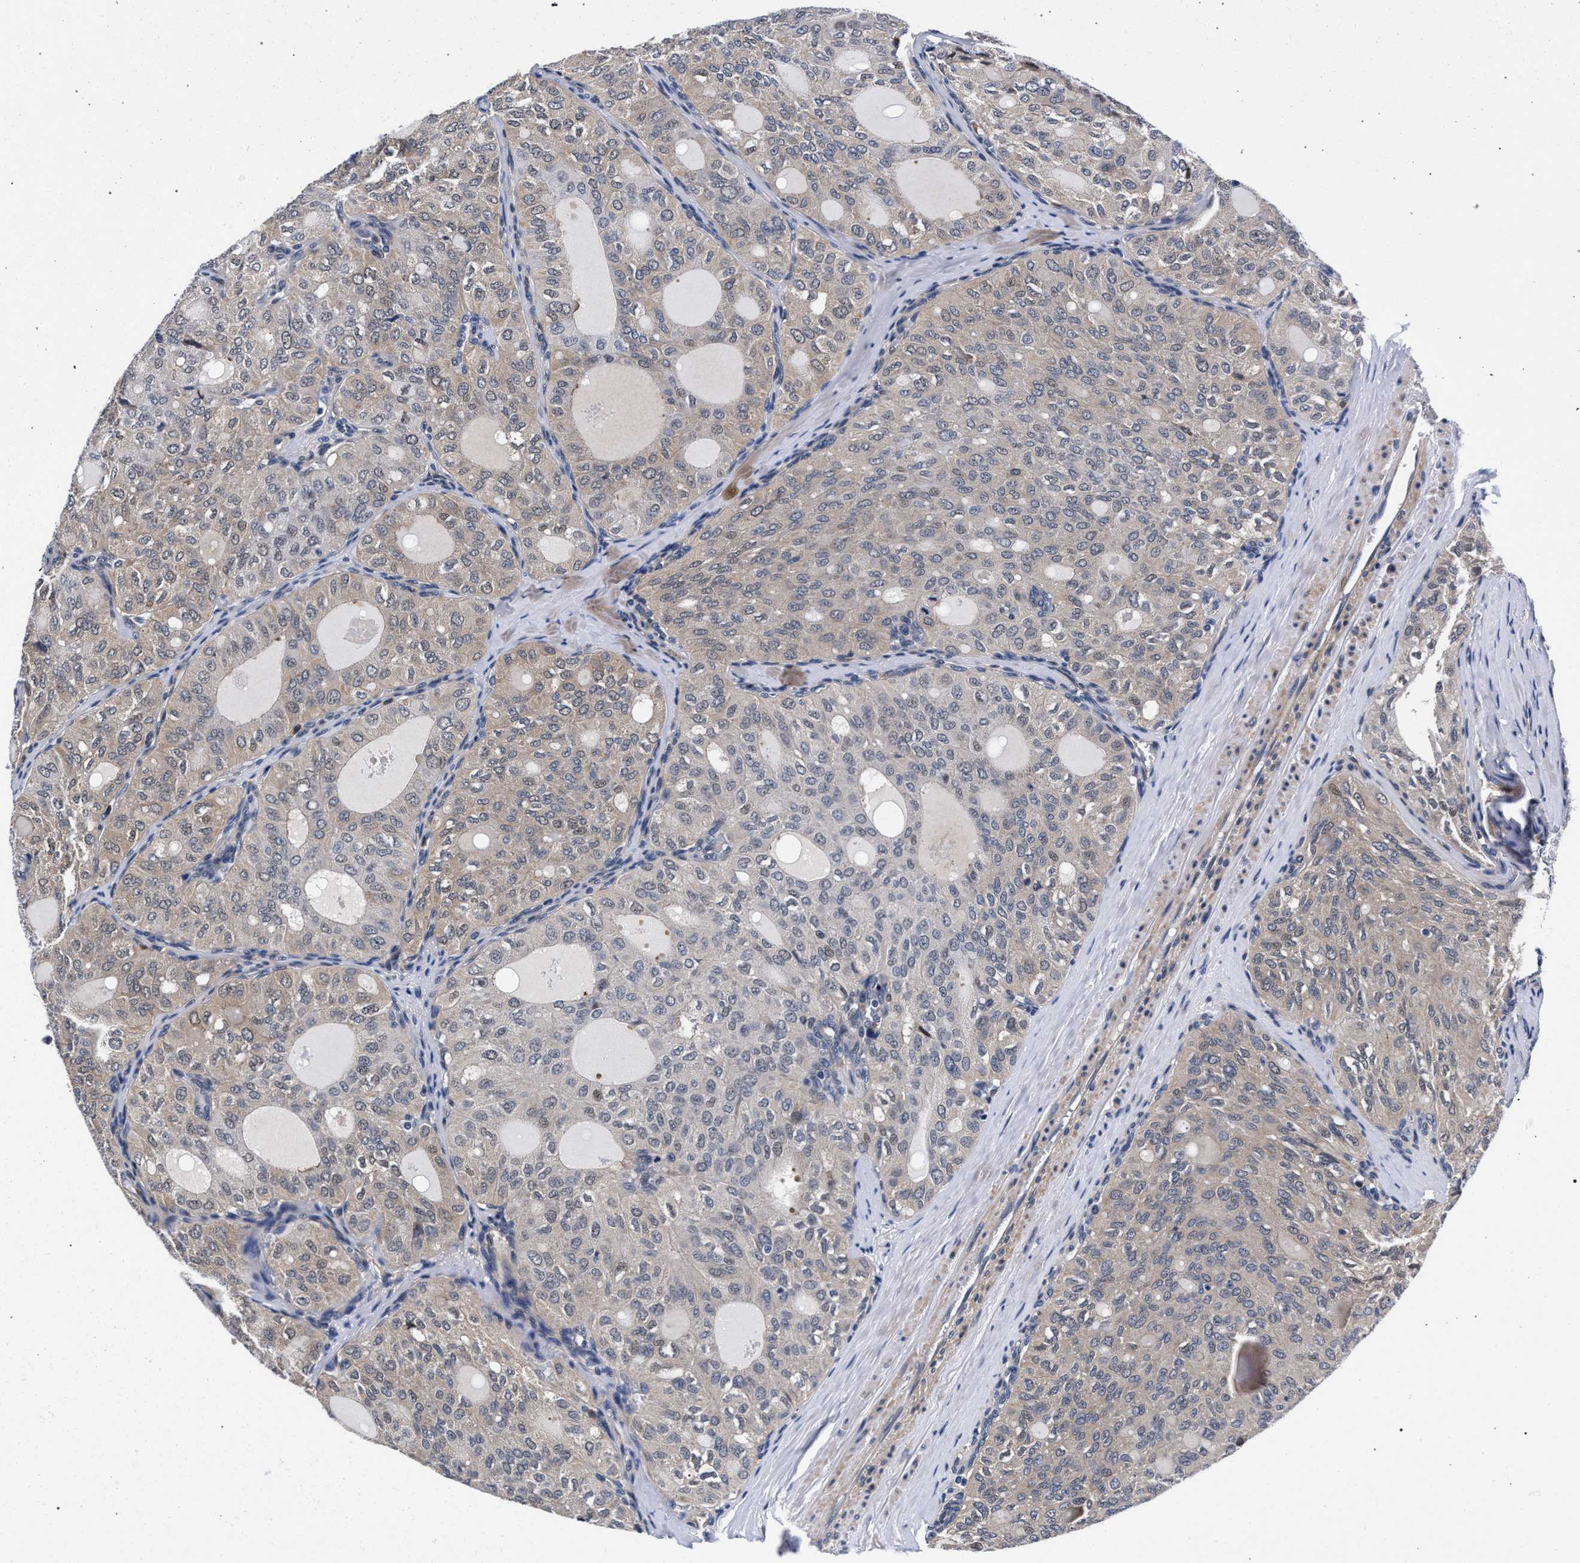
{"staining": {"intensity": "weak", "quantity": "<25%", "location": "cytoplasmic/membranous,nuclear"}, "tissue": "thyroid cancer", "cell_type": "Tumor cells", "image_type": "cancer", "snomed": [{"axis": "morphology", "description": "Follicular adenoma carcinoma, NOS"}, {"axis": "topography", "description": "Thyroid gland"}], "caption": "A photomicrograph of human thyroid cancer is negative for staining in tumor cells.", "gene": "ZNF462", "patient": {"sex": "male", "age": 75}}